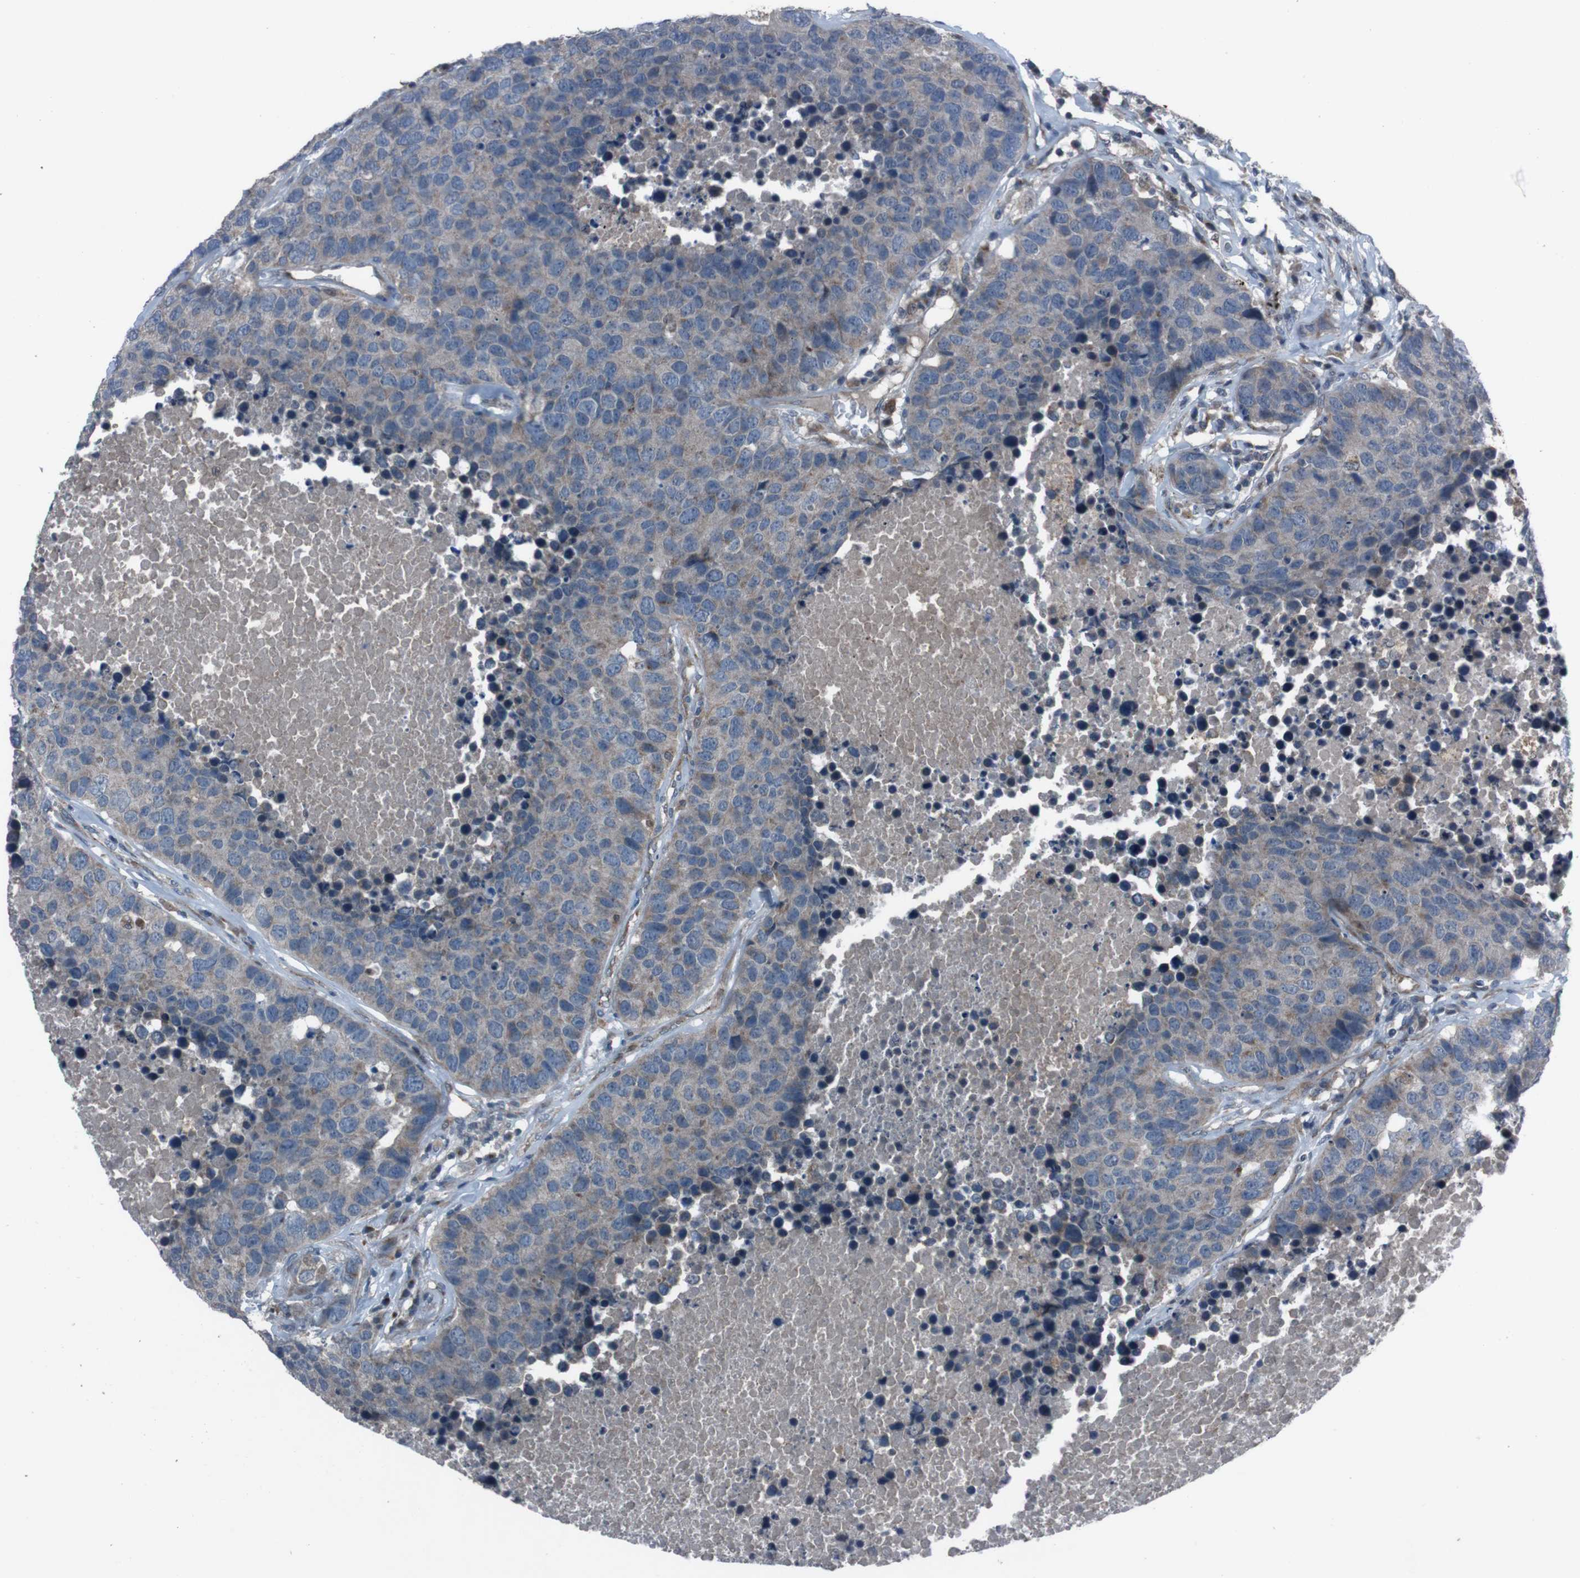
{"staining": {"intensity": "moderate", "quantity": "25%-75%", "location": "cytoplasmic/membranous"}, "tissue": "carcinoid", "cell_type": "Tumor cells", "image_type": "cancer", "snomed": [{"axis": "morphology", "description": "Carcinoid, malignant, NOS"}, {"axis": "topography", "description": "Lung"}], "caption": "About 25%-75% of tumor cells in malignant carcinoid exhibit moderate cytoplasmic/membranous protein positivity as visualized by brown immunohistochemical staining.", "gene": "EFNA5", "patient": {"sex": "male", "age": 60}}